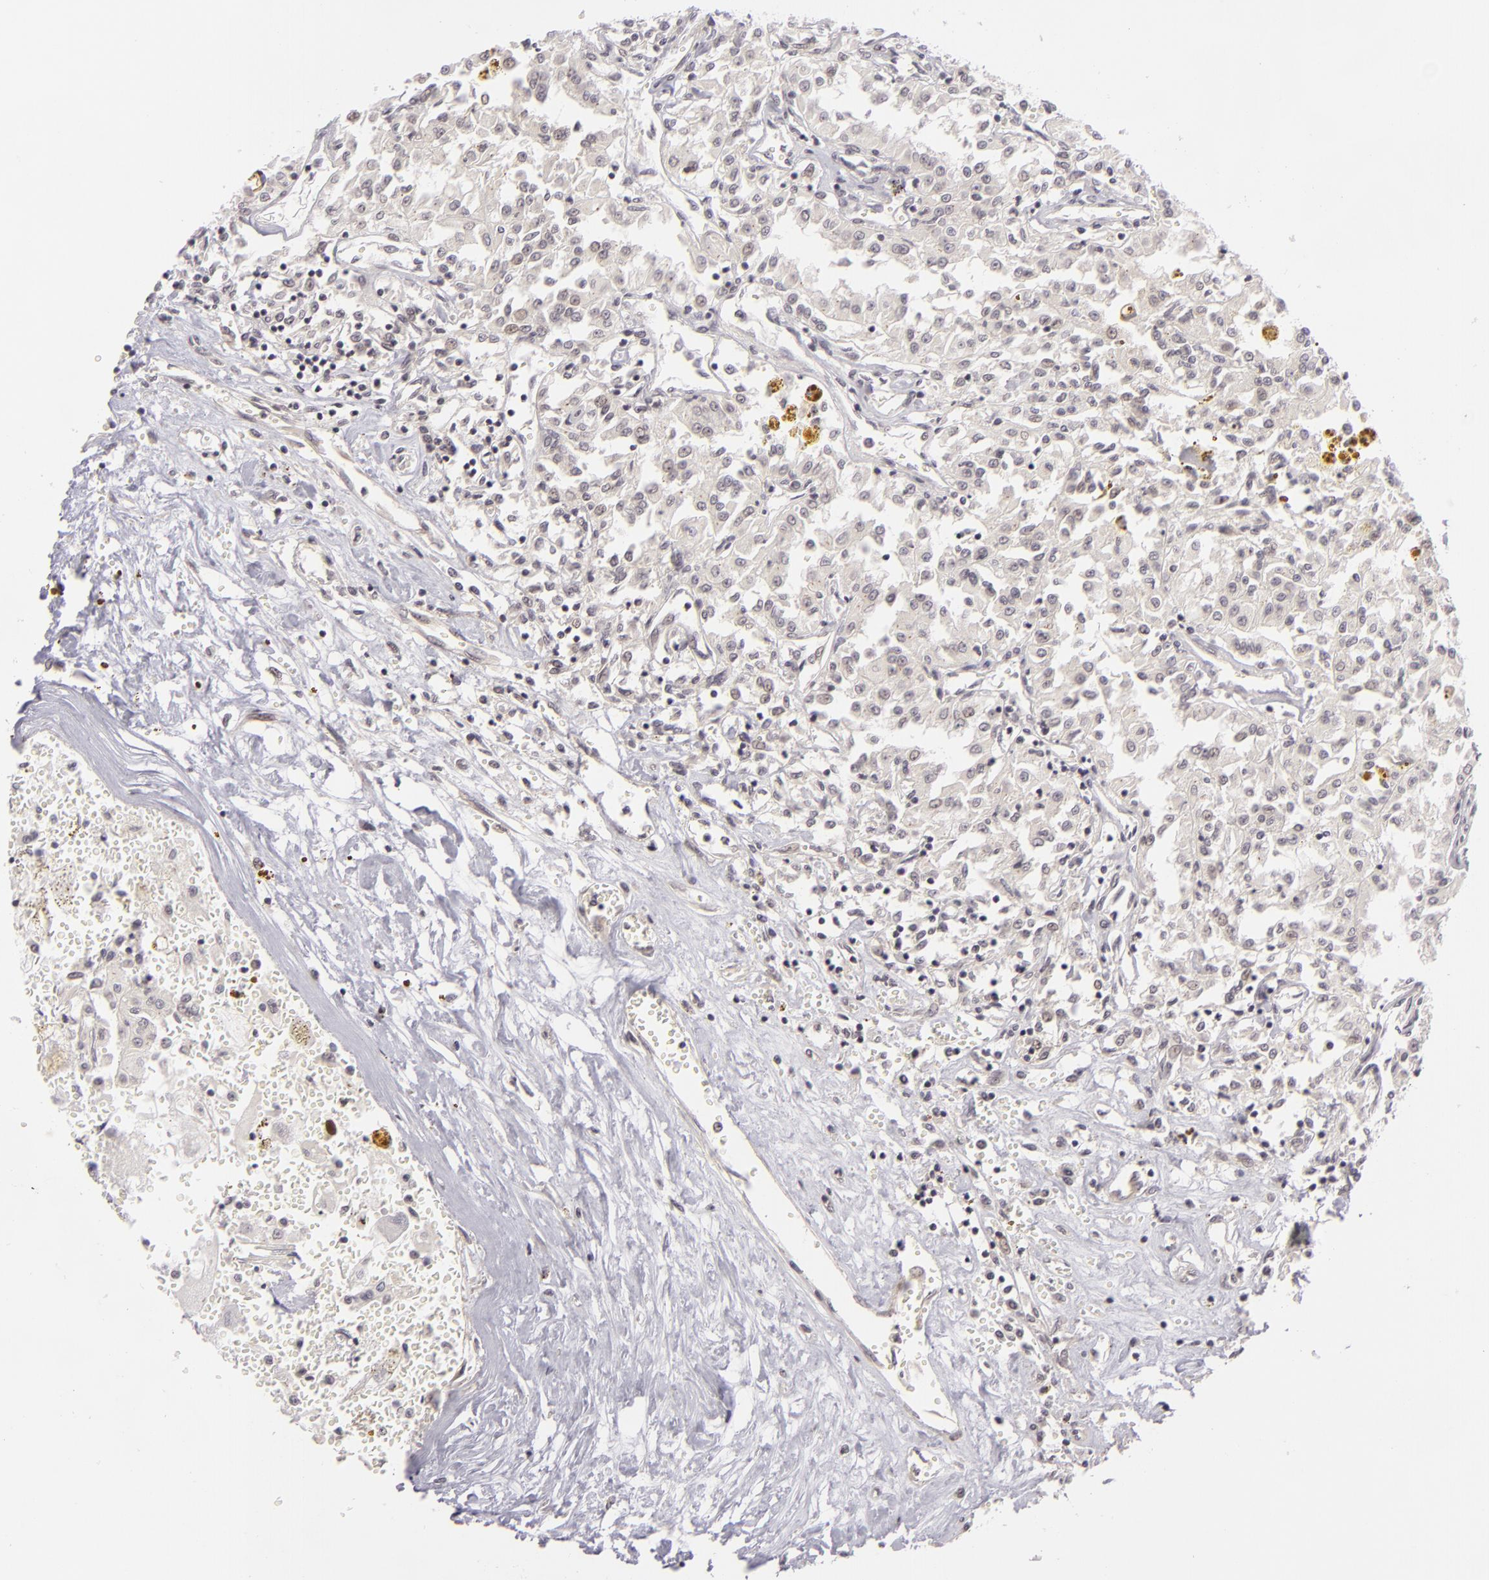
{"staining": {"intensity": "negative", "quantity": "none", "location": "none"}, "tissue": "renal cancer", "cell_type": "Tumor cells", "image_type": "cancer", "snomed": [{"axis": "morphology", "description": "Adenocarcinoma, NOS"}, {"axis": "topography", "description": "Kidney"}], "caption": "Human adenocarcinoma (renal) stained for a protein using immunohistochemistry (IHC) shows no expression in tumor cells.", "gene": "DLG3", "patient": {"sex": "male", "age": 78}}